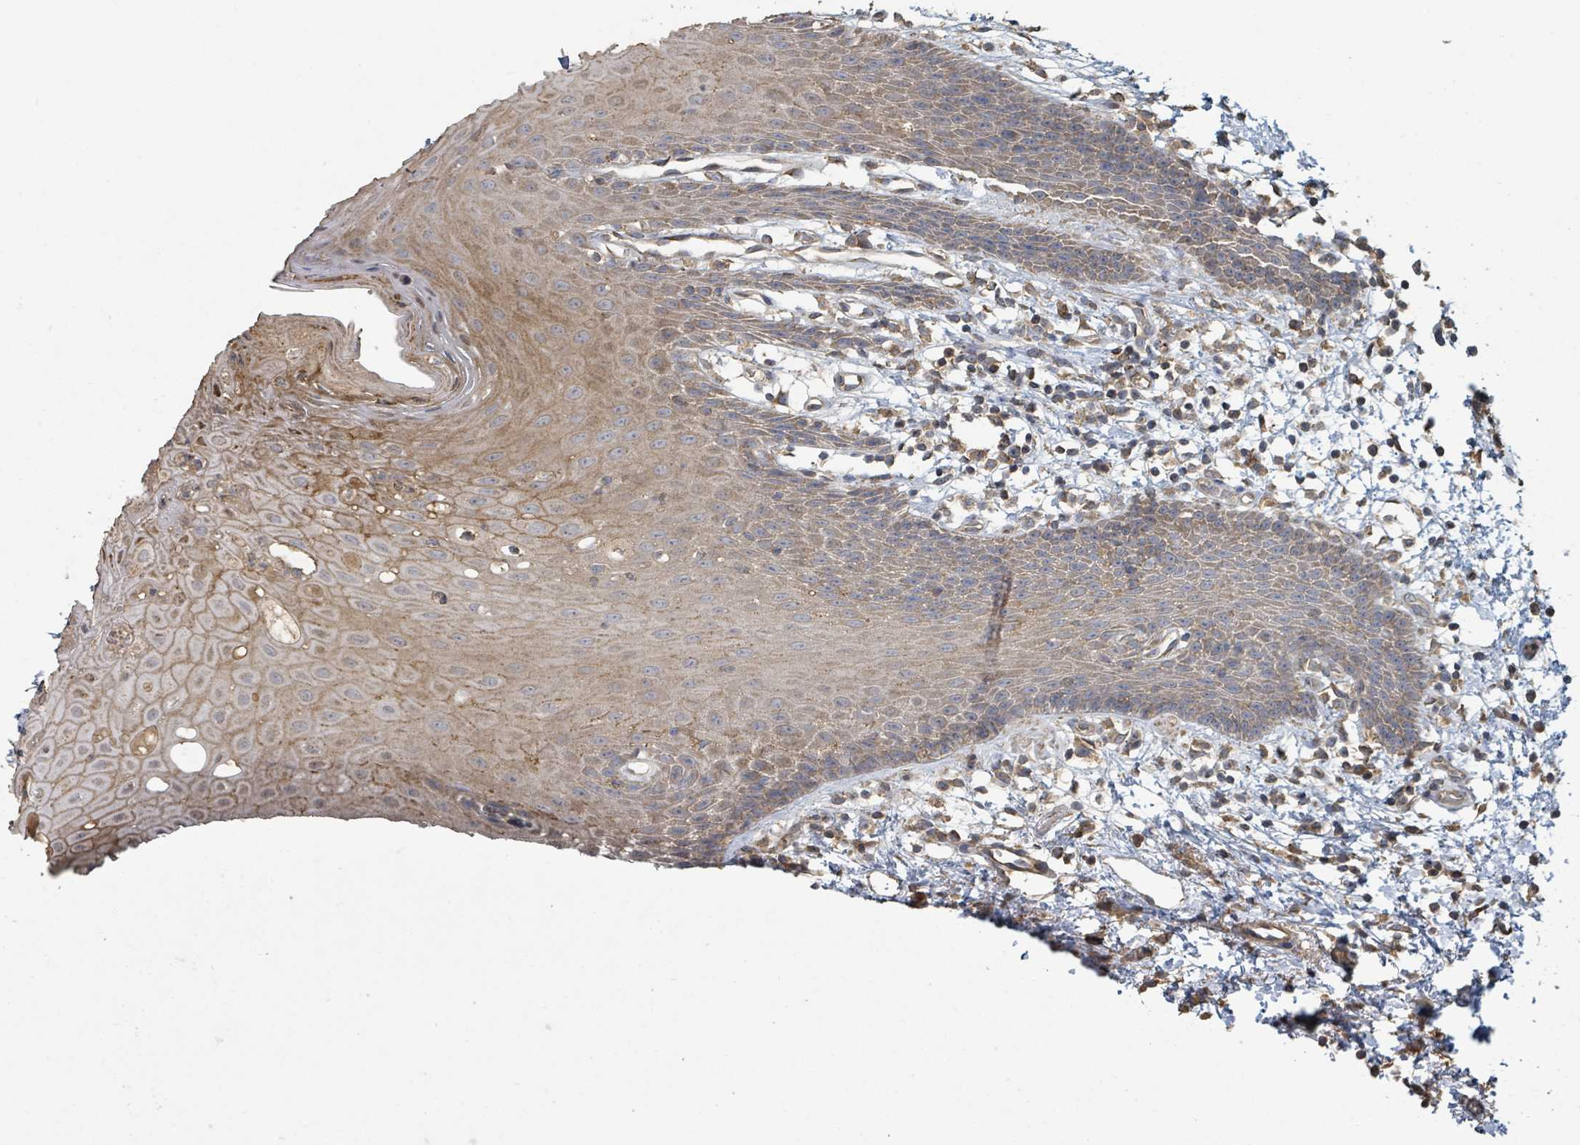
{"staining": {"intensity": "moderate", "quantity": ">75%", "location": "cytoplasmic/membranous"}, "tissue": "oral mucosa", "cell_type": "Squamous epithelial cells", "image_type": "normal", "snomed": [{"axis": "morphology", "description": "Normal tissue, NOS"}, {"axis": "topography", "description": "Oral tissue"}, {"axis": "topography", "description": "Tounge, NOS"}], "caption": "High-power microscopy captured an immunohistochemistry micrograph of benign oral mucosa, revealing moderate cytoplasmic/membranous staining in about >75% of squamous epithelial cells.", "gene": "WDFY1", "patient": {"sex": "female", "age": 59}}